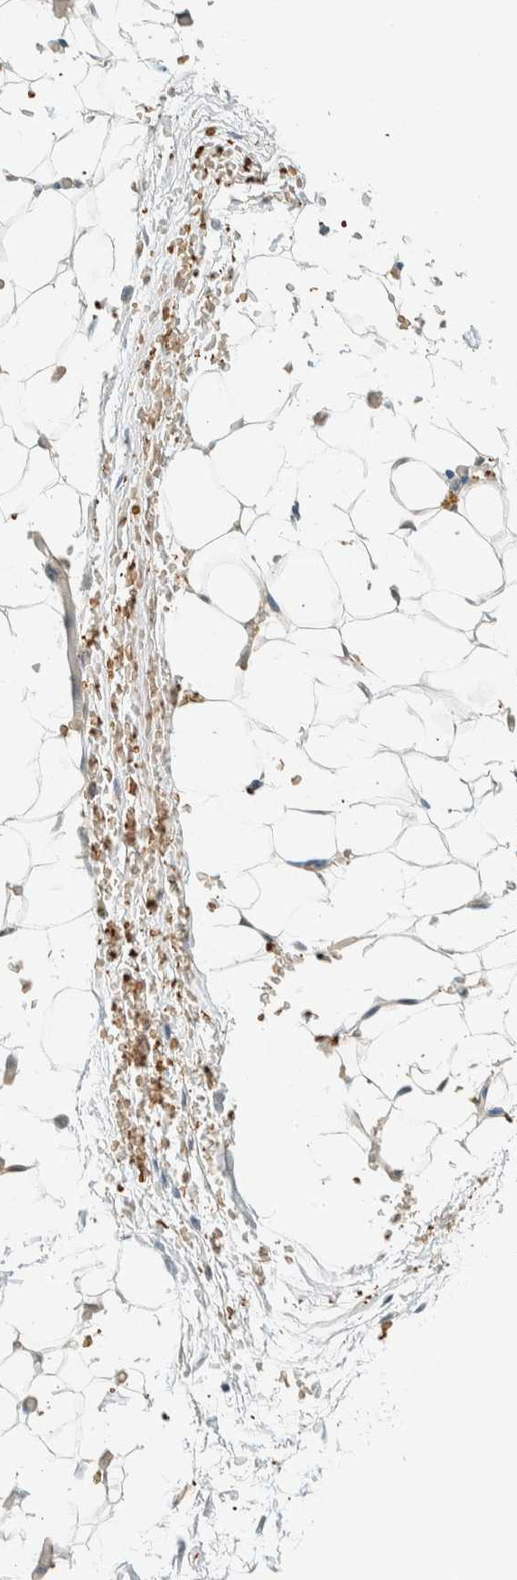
{"staining": {"intensity": "negative", "quantity": "none", "location": "none"}, "tissue": "adipose tissue", "cell_type": "Adipocytes", "image_type": "normal", "snomed": [{"axis": "morphology", "description": "Normal tissue, NOS"}, {"axis": "topography", "description": "Kidney"}, {"axis": "topography", "description": "Peripheral nerve tissue"}], "caption": "There is no significant staining in adipocytes of adipose tissue. (DAB immunohistochemistry (IHC), high magnification).", "gene": "TSTD2", "patient": {"sex": "male", "age": 7}}